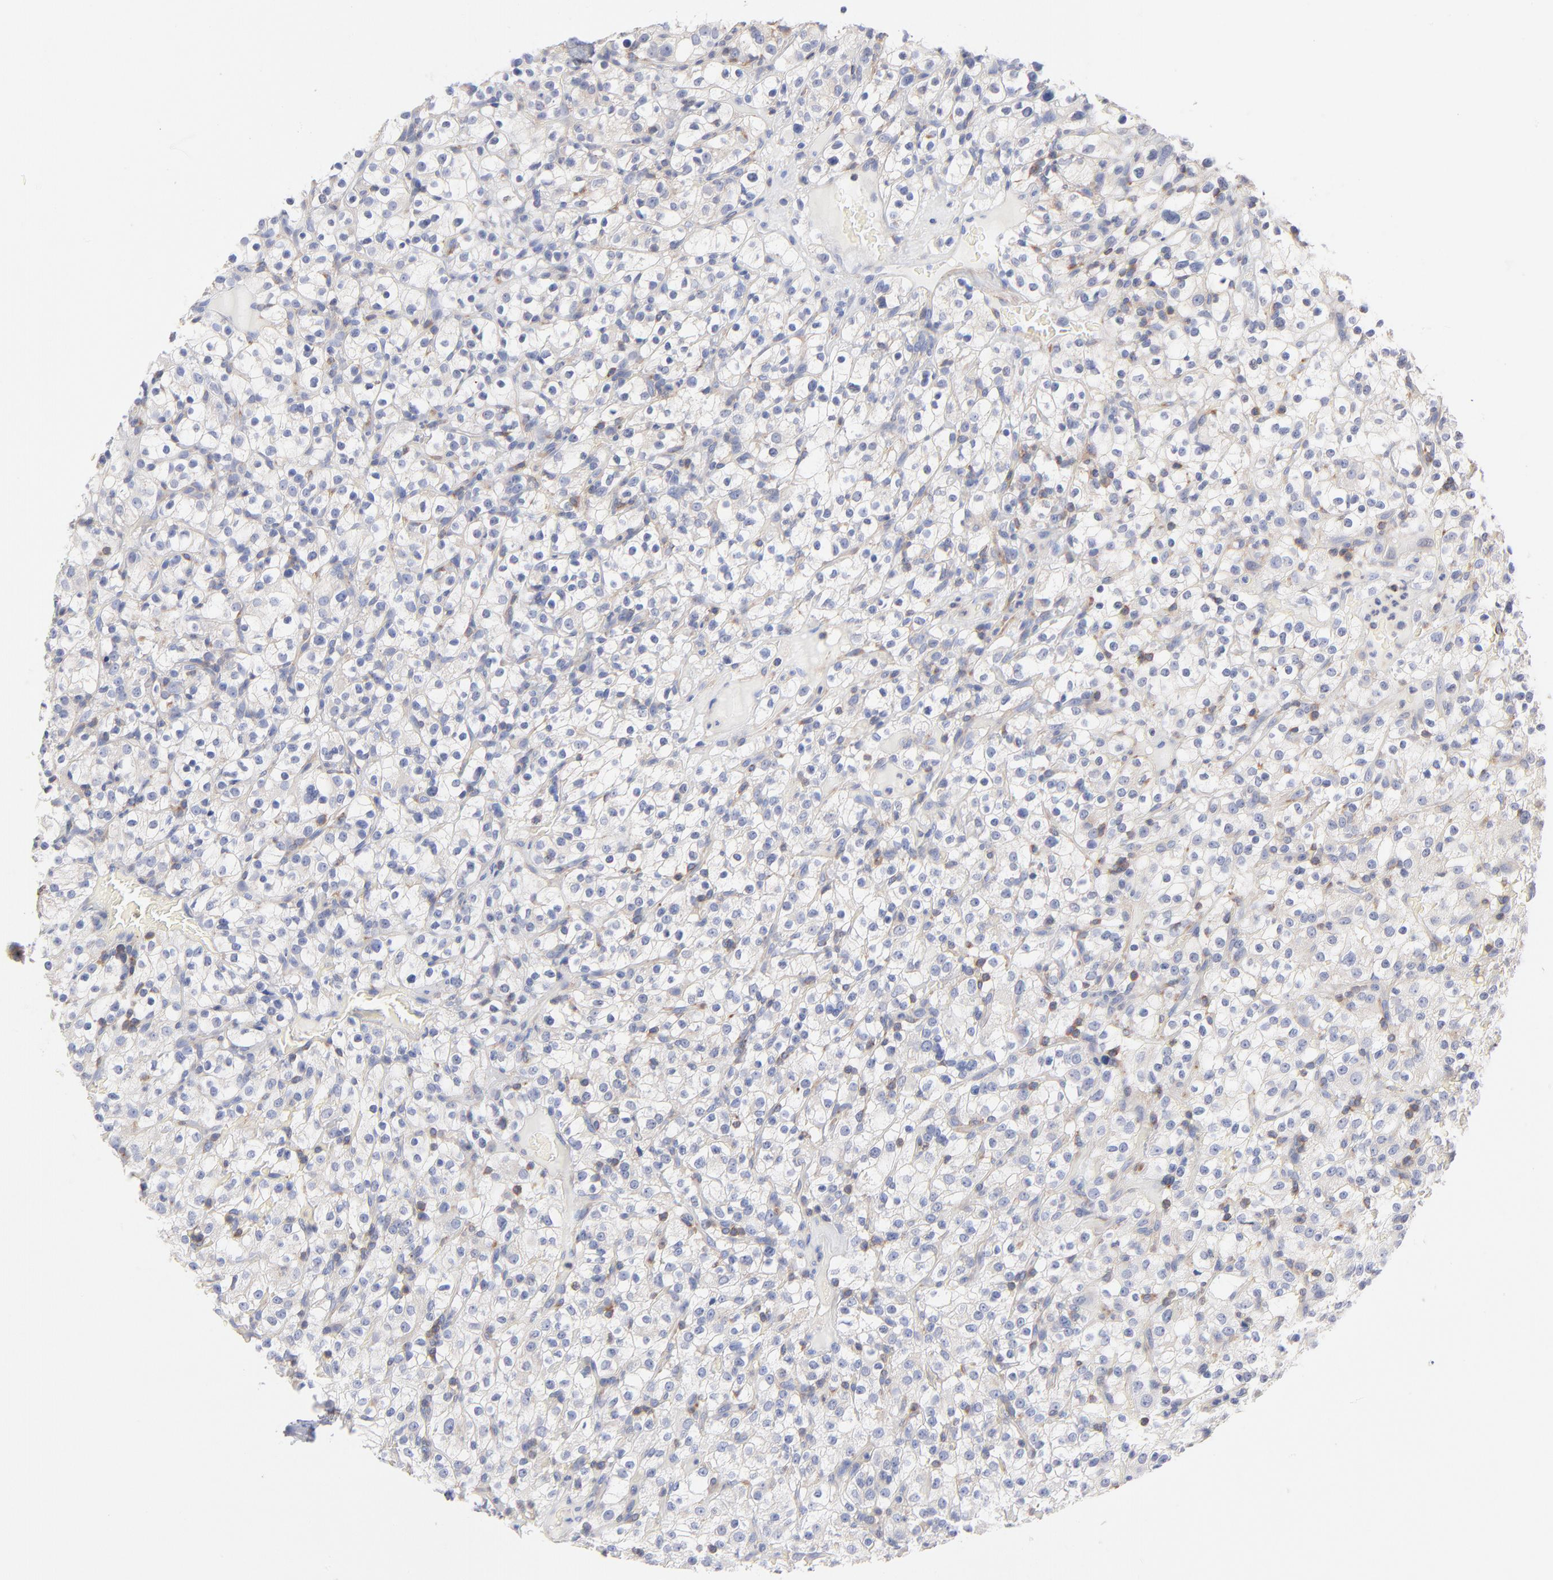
{"staining": {"intensity": "negative", "quantity": "none", "location": "none"}, "tissue": "renal cancer", "cell_type": "Tumor cells", "image_type": "cancer", "snomed": [{"axis": "morphology", "description": "Normal tissue, NOS"}, {"axis": "morphology", "description": "Adenocarcinoma, NOS"}, {"axis": "topography", "description": "Kidney"}], "caption": "Renal adenocarcinoma was stained to show a protein in brown. There is no significant expression in tumor cells.", "gene": "SEPTIN6", "patient": {"sex": "female", "age": 72}}